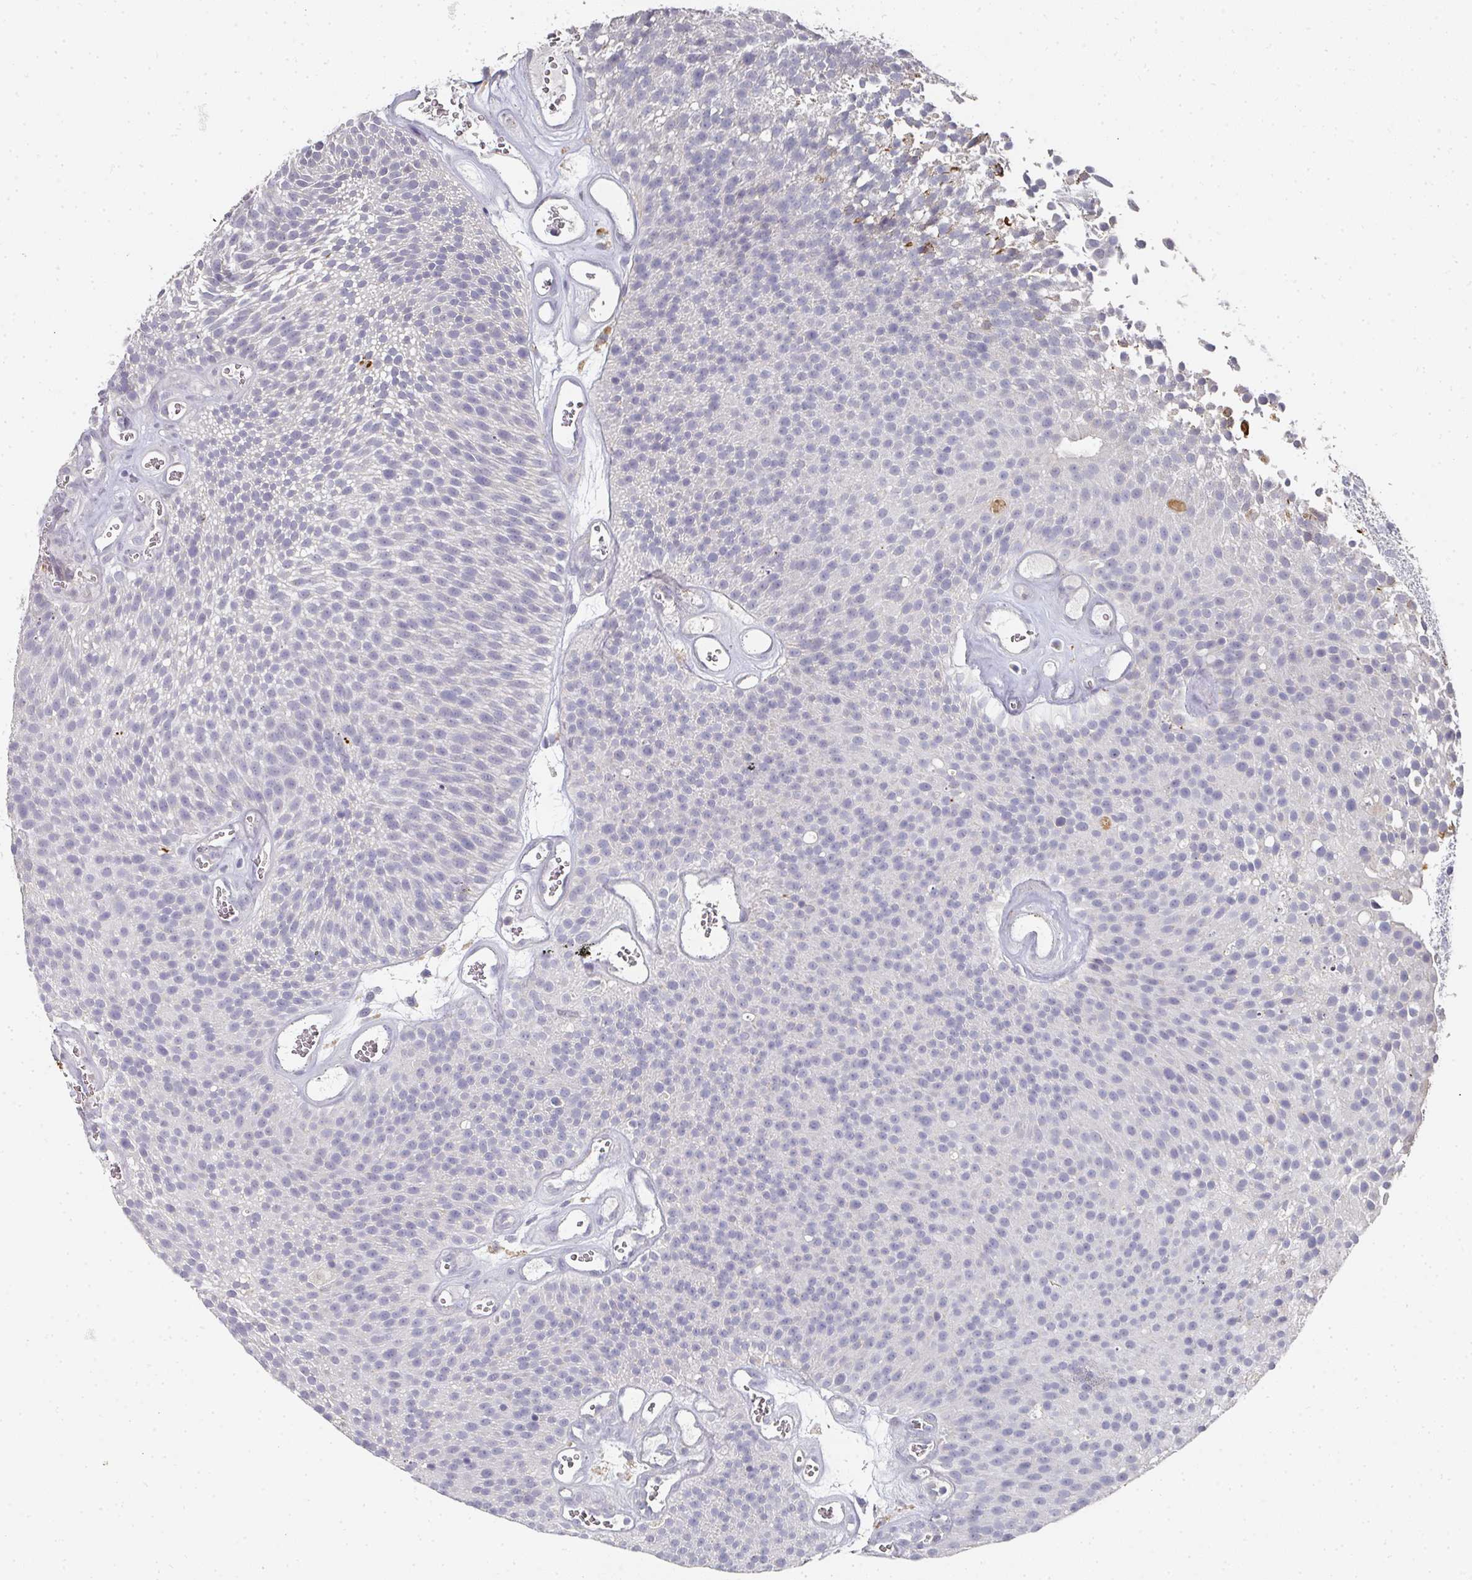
{"staining": {"intensity": "negative", "quantity": "none", "location": "none"}, "tissue": "urothelial cancer", "cell_type": "Tumor cells", "image_type": "cancer", "snomed": [{"axis": "morphology", "description": "Urothelial carcinoma, Low grade"}, {"axis": "topography", "description": "Urinary bladder"}], "caption": "Urothelial cancer stained for a protein using immunohistochemistry (IHC) reveals no positivity tumor cells.", "gene": "CAMP", "patient": {"sex": "female", "age": 79}}